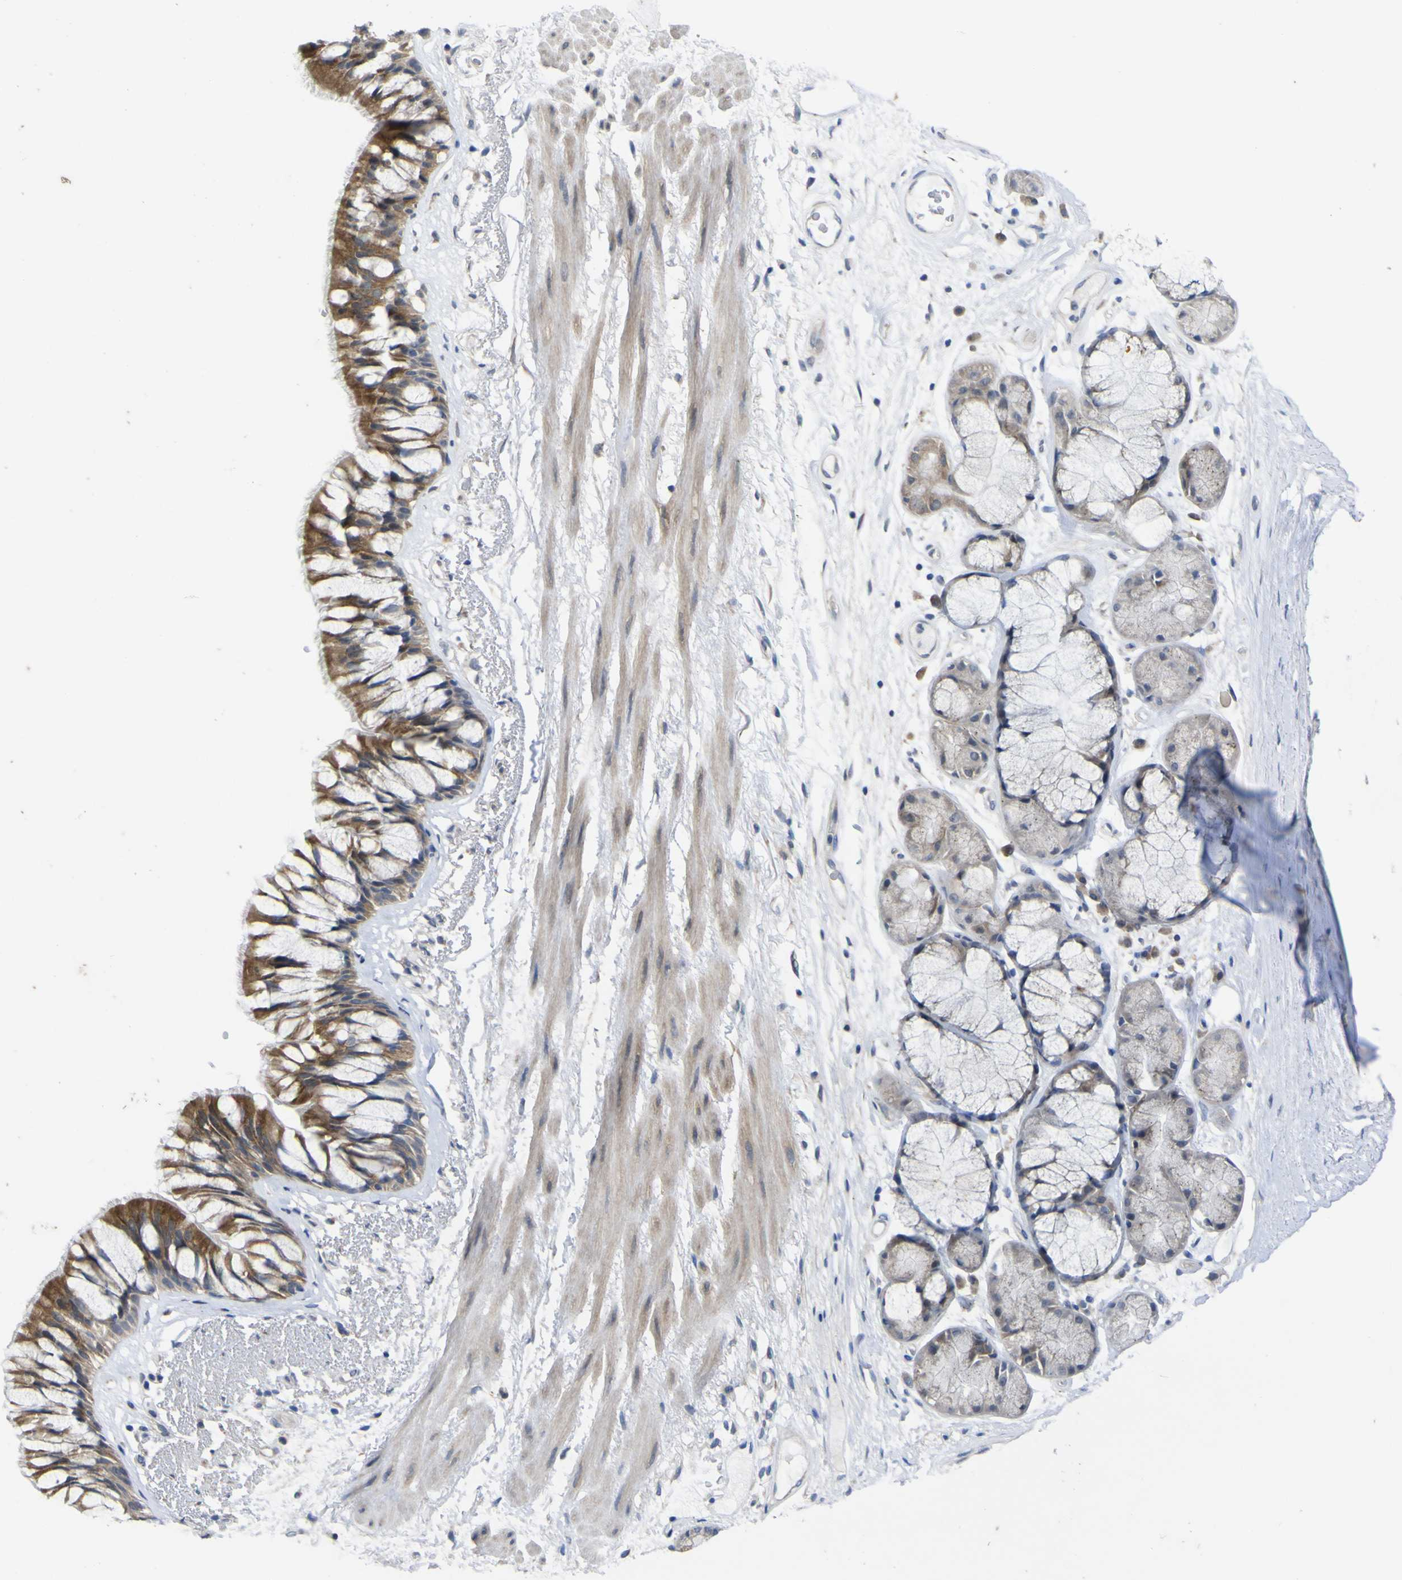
{"staining": {"intensity": "moderate", "quantity": ">75%", "location": "cytoplasmic/membranous"}, "tissue": "bronchus", "cell_type": "Respiratory epithelial cells", "image_type": "normal", "snomed": [{"axis": "morphology", "description": "Normal tissue, NOS"}, {"axis": "topography", "description": "Bronchus"}], "caption": "Brown immunohistochemical staining in normal bronchus reveals moderate cytoplasmic/membranous expression in about >75% of respiratory epithelial cells.", "gene": "TNFRSF11A", "patient": {"sex": "male", "age": 66}}